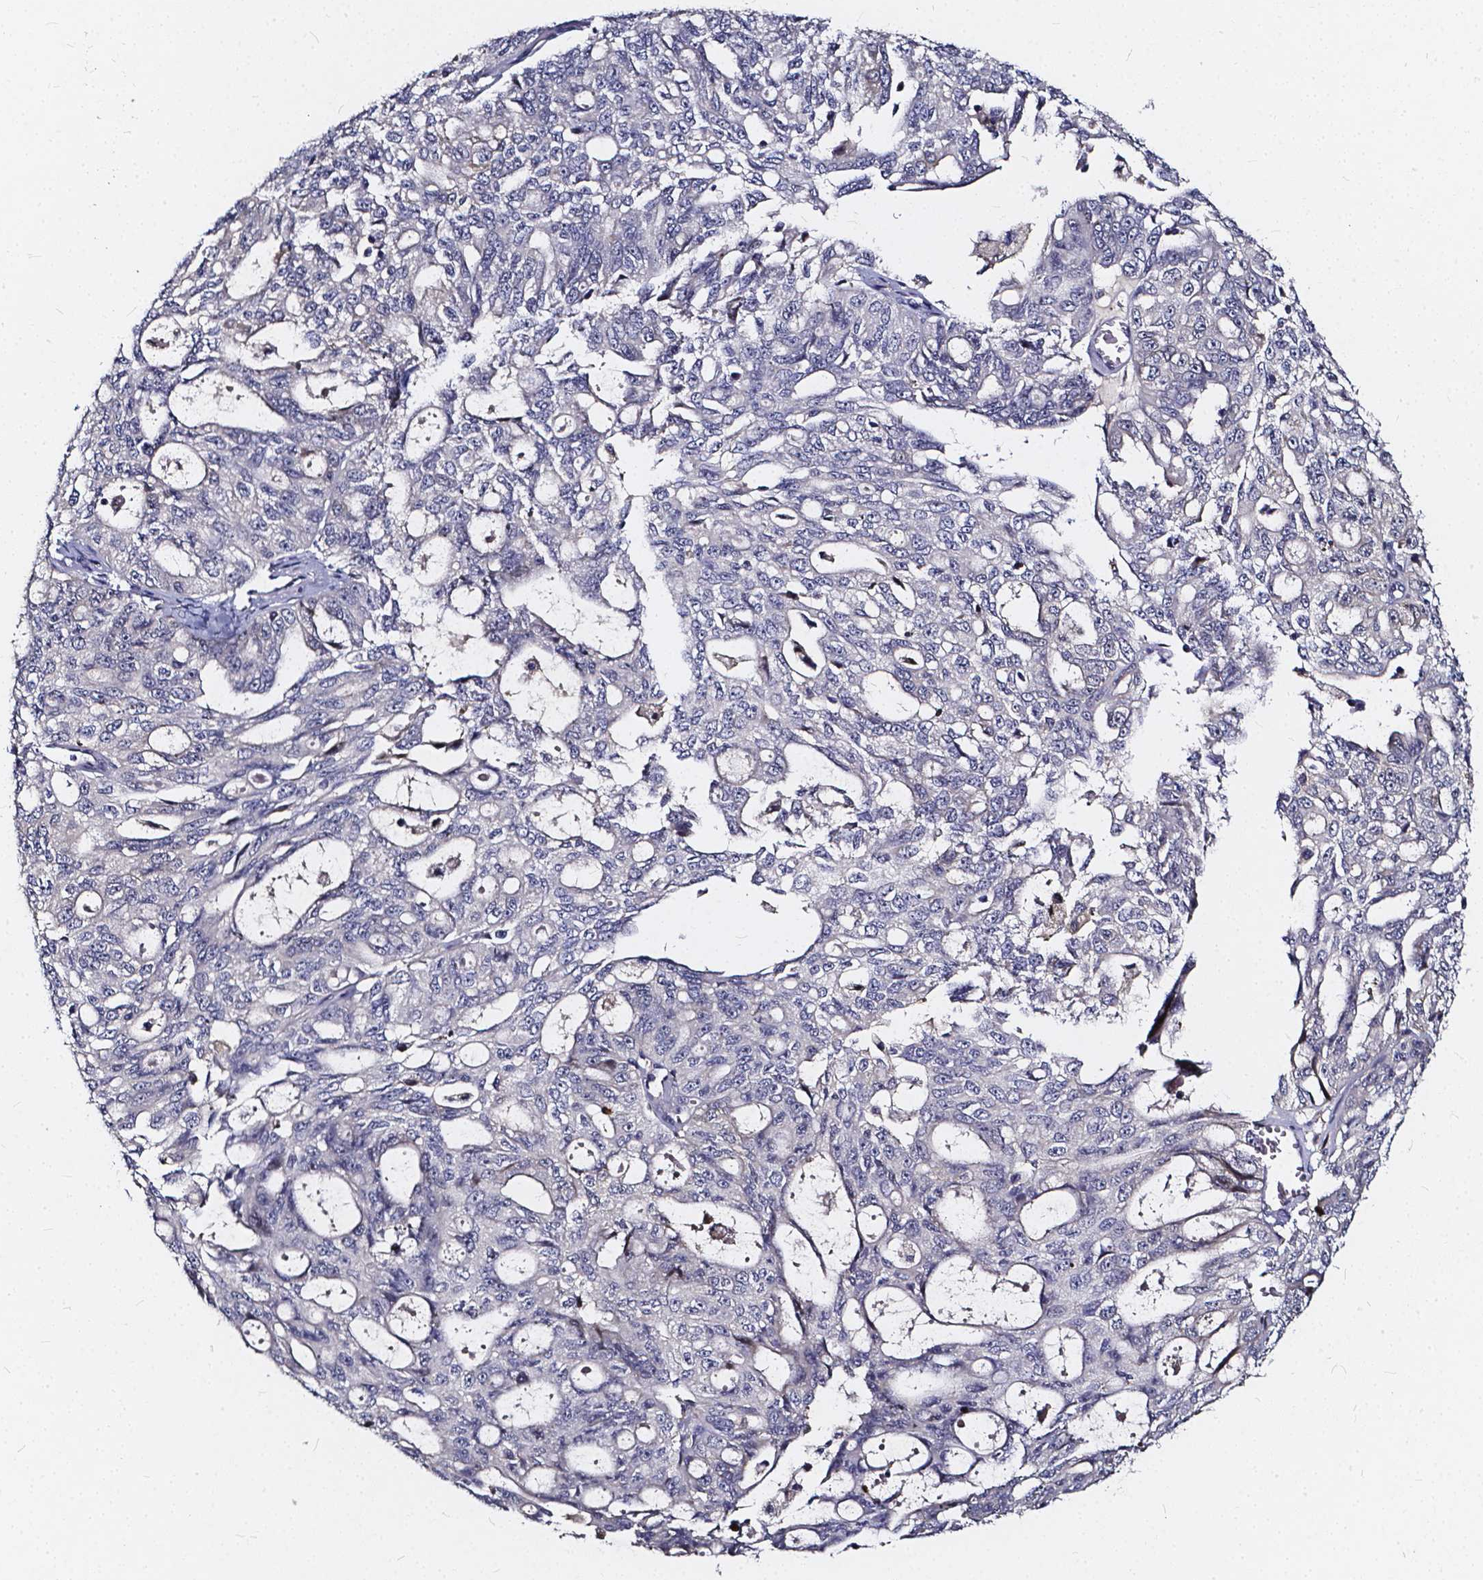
{"staining": {"intensity": "negative", "quantity": "none", "location": "none"}, "tissue": "ovarian cancer", "cell_type": "Tumor cells", "image_type": "cancer", "snomed": [{"axis": "morphology", "description": "Carcinoma, endometroid"}, {"axis": "topography", "description": "Ovary"}], "caption": "This histopathology image is of ovarian endometroid carcinoma stained with IHC to label a protein in brown with the nuclei are counter-stained blue. There is no positivity in tumor cells.", "gene": "SOWAHA", "patient": {"sex": "female", "age": 65}}